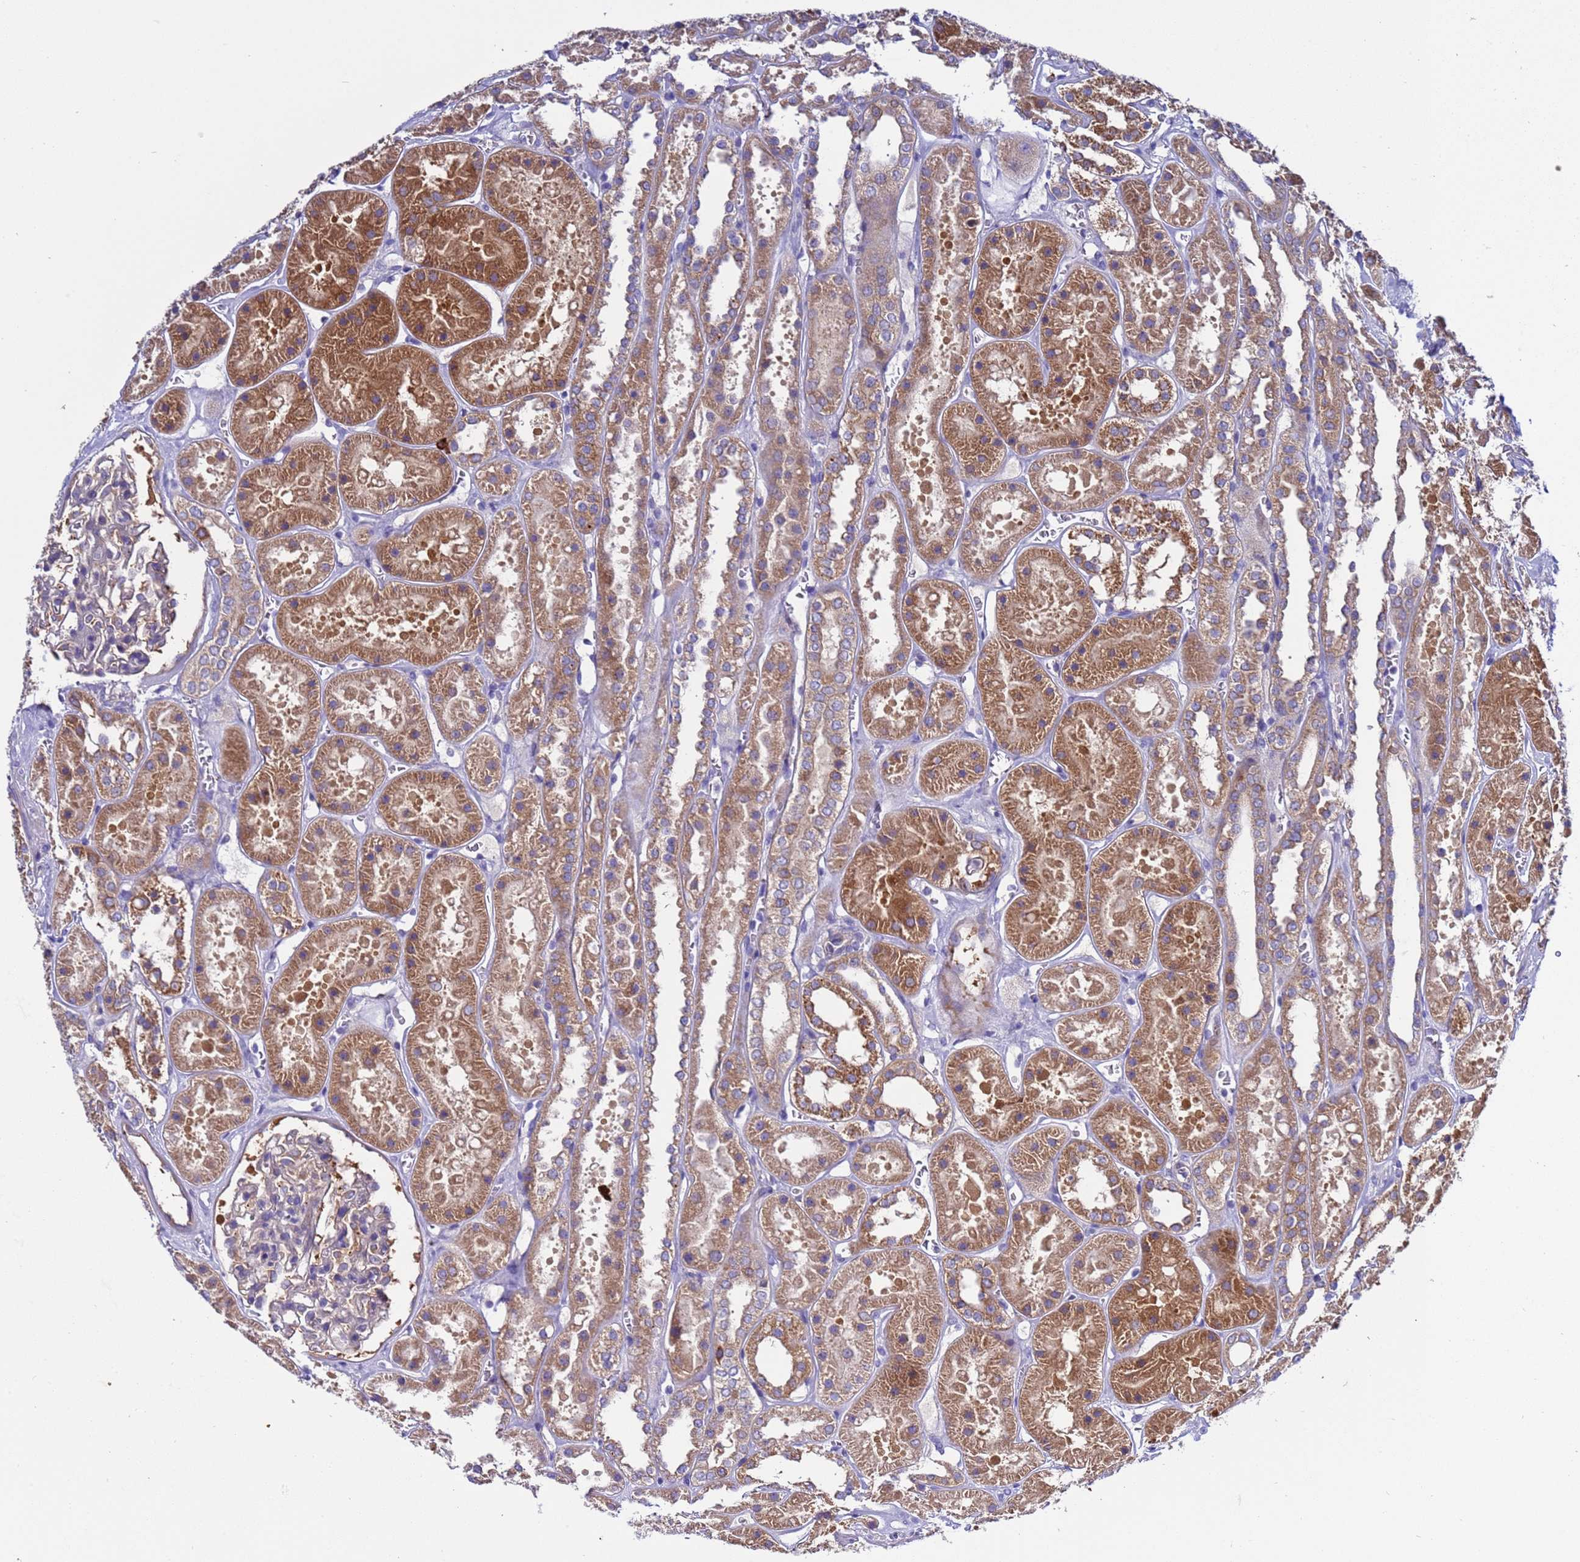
{"staining": {"intensity": "weak", "quantity": "<25%", "location": "cytoplasmic/membranous"}, "tissue": "kidney", "cell_type": "Cells in glomeruli", "image_type": "normal", "snomed": [{"axis": "morphology", "description": "Normal tissue, NOS"}, {"axis": "topography", "description": "Kidney"}], "caption": "An immunohistochemistry (IHC) histopathology image of unremarkable kidney is shown. There is no staining in cells in glomeruli of kidney. The staining is performed using DAB brown chromogen with nuclei counter-stained in using hematoxylin.", "gene": "RC3H2", "patient": {"sex": "female", "age": 41}}